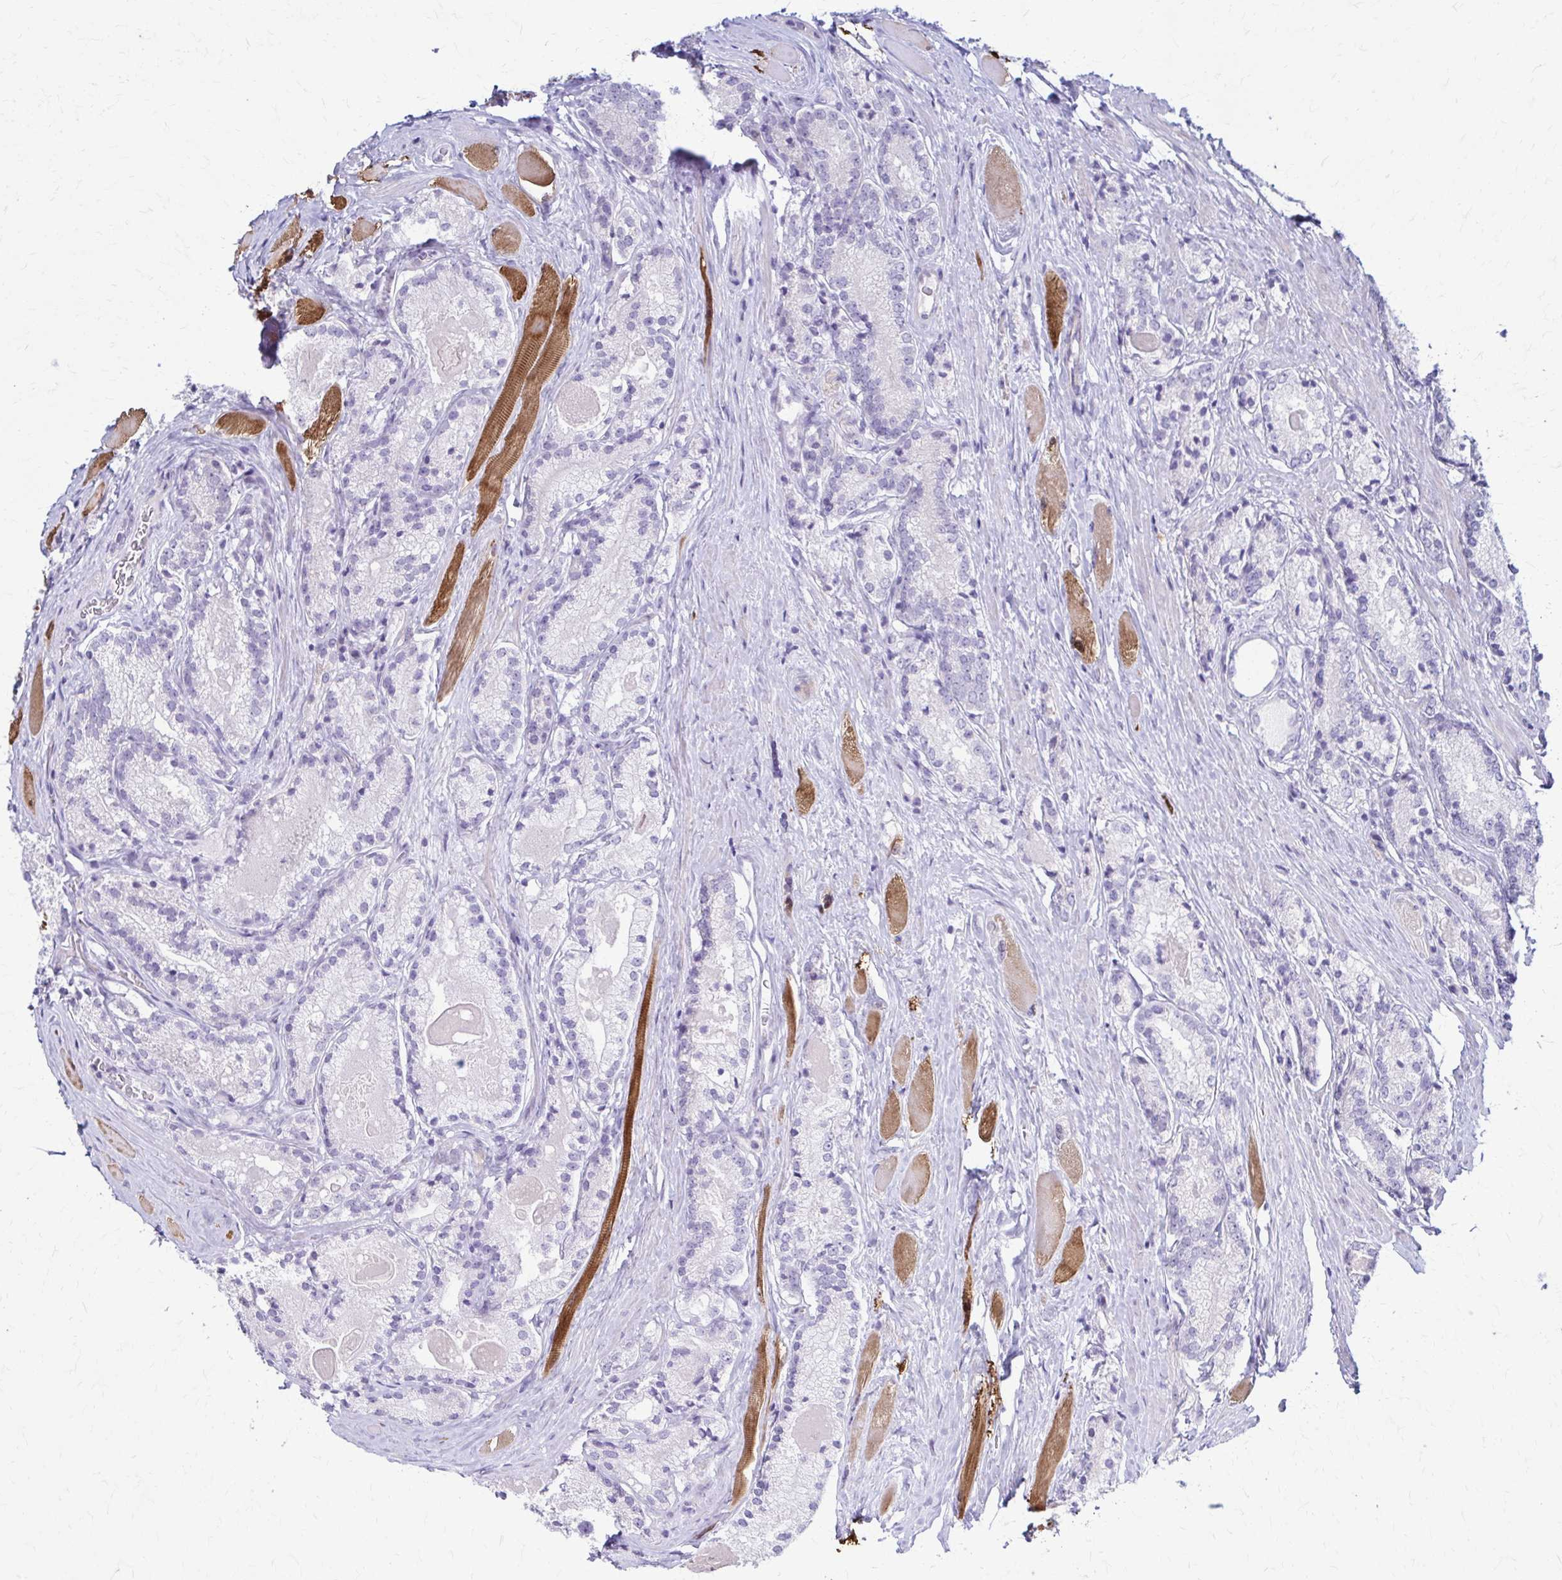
{"staining": {"intensity": "negative", "quantity": "none", "location": "none"}, "tissue": "prostate cancer", "cell_type": "Tumor cells", "image_type": "cancer", "snomed": [{"axis": "morphology", "description": "Adenocarcinoma, NOS"}, {"axis": "morphology", "description": "Adenocarcinoma, Low grade"}, {"axis": "topography", "description": "Prostate"}], "caption": "A photomicrograph of prostate low-grade adenocarcinoma stained for a protein reveals no brown staining in tumor cells.", "gene": "RHOBTB2", "patient": {"sex": "male", "age": 68}}